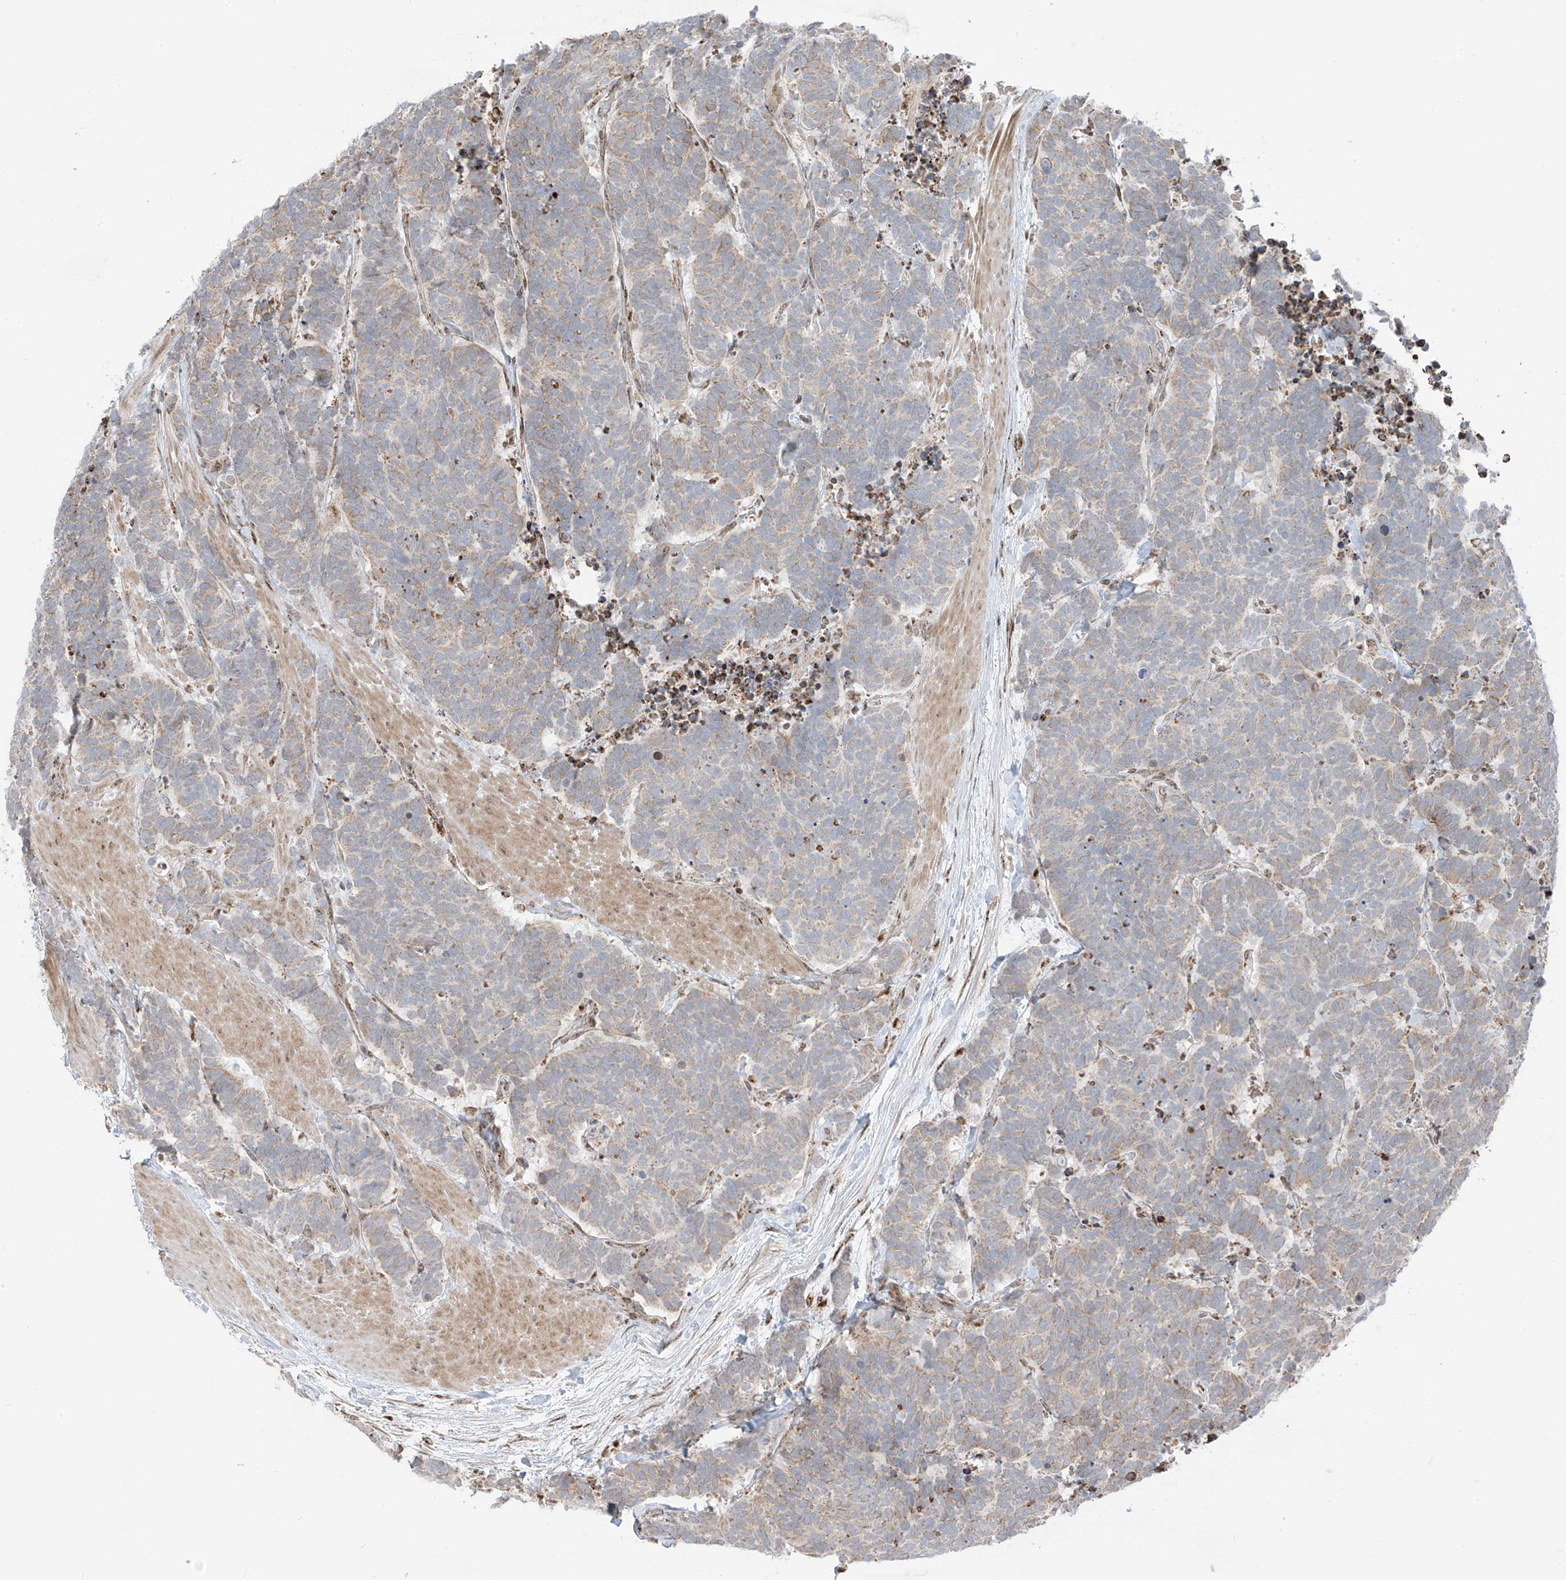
{"staining": {"intensity": "weak", "quantity": "25%-75%", "location": "cytoplasmic/membranous"}, "tissue": "carcinoid", "cell_type": "Tumor cells", "image_type": "cancer", "snomed": [{"axis": "morphology", "description": "Carcinoma, NOS"}, {"axis": "morphology", "description": "Carcinoid, malignant, NOS"}, {"axis": "topography", "description": "Urinary bladder"}], "caption": "IHC staining of malignant carcinoid, which displays low levels of weak cytoplasmic/membranous positivity in approximately 25%-75% of tumor cells indicating weak cytoplasmic/membranous protein positivity. The staining was performed using DAB (brown) for protein detection and nuclei were counterstained in hematoxylin (blue).", "gene": "ZBTB8A", "patient": {"sex": "male", "age": 57}}